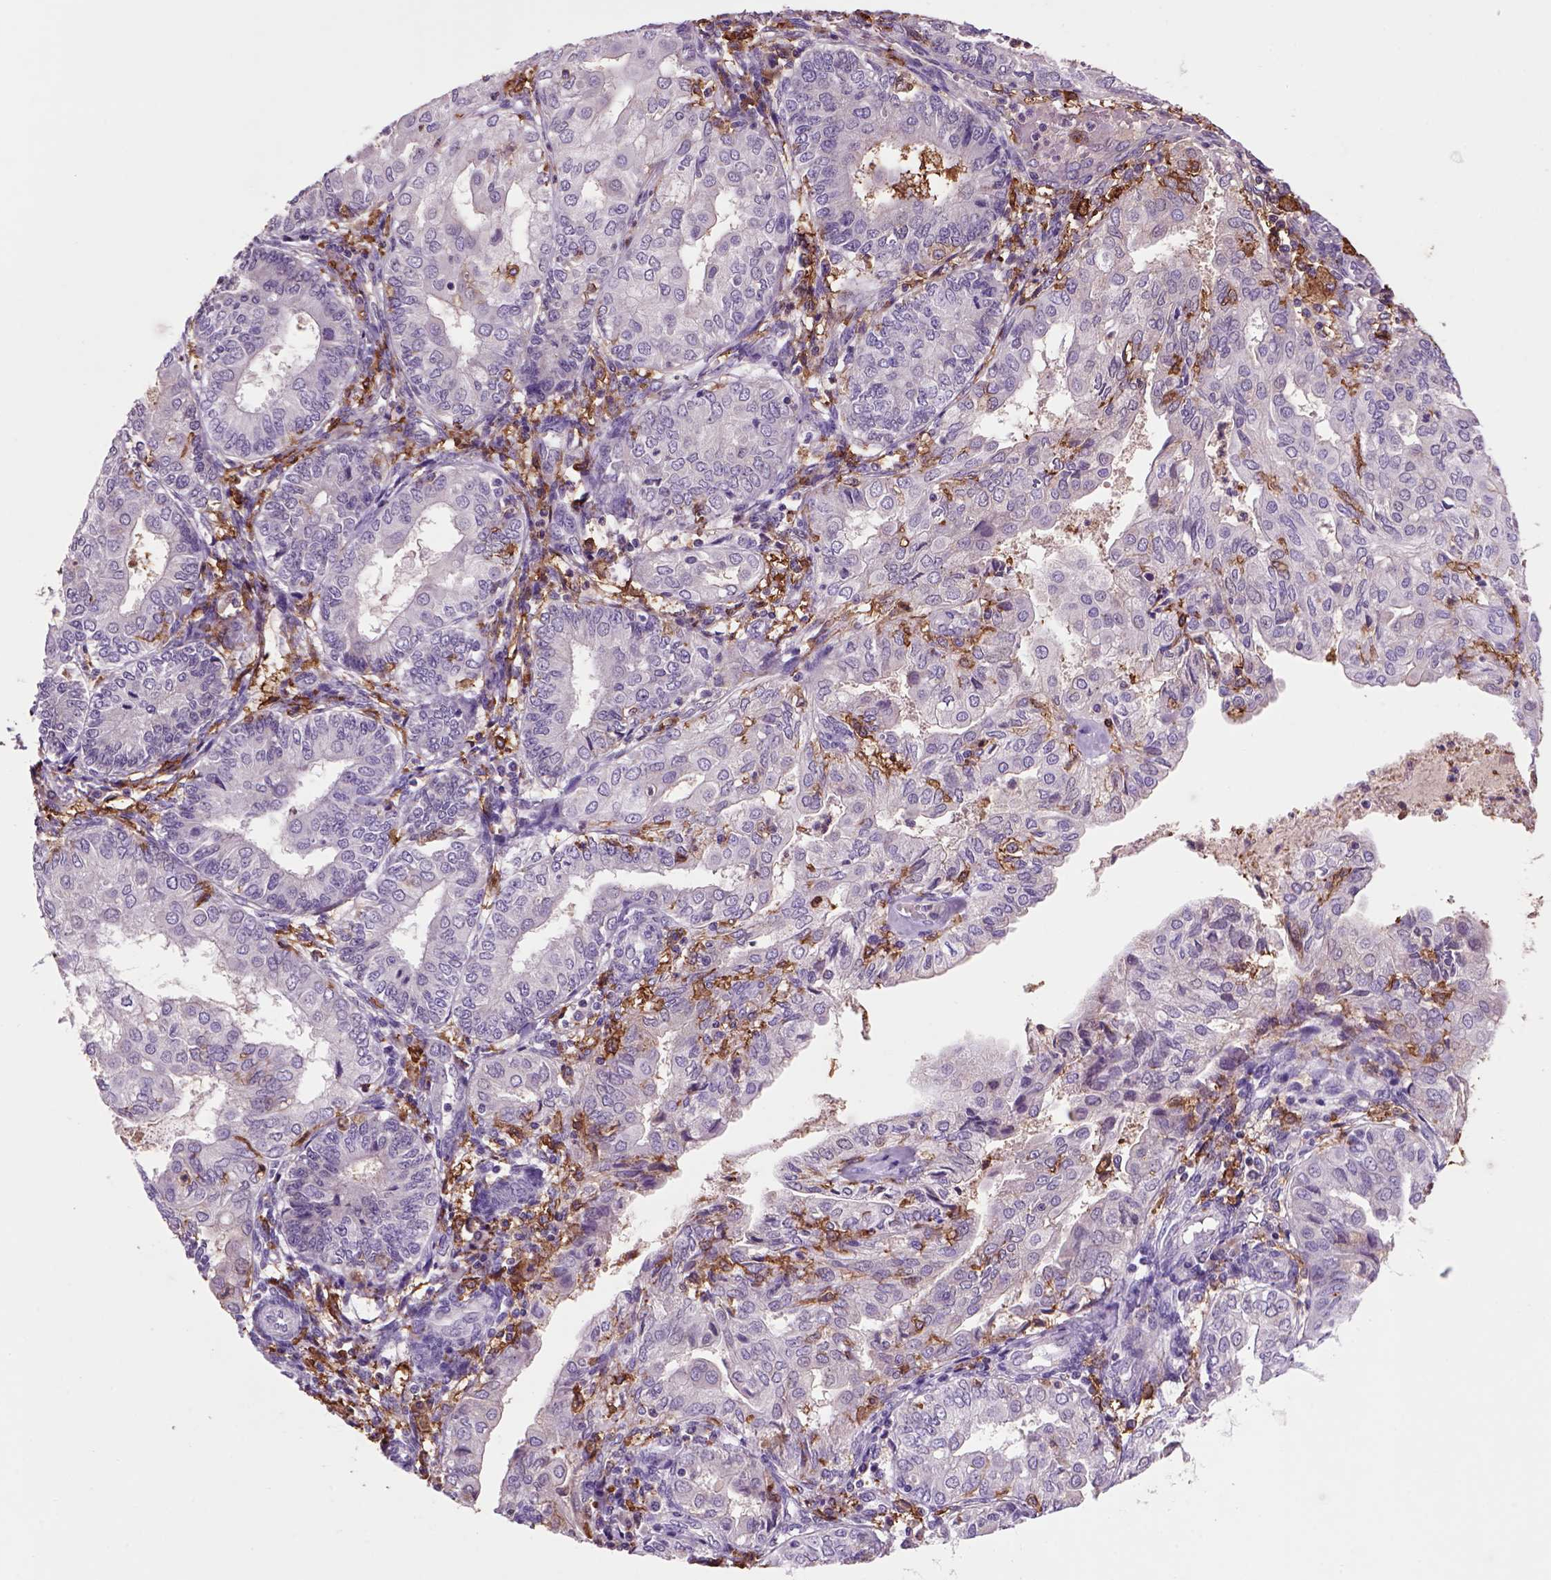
{"staining": {"intensity": "negative", "quantity": "none", "location": "none"}, "tissue": "endometrial cancer", "cell_type": "Tumor cells", "image_type": "cancer", "snomed": [{"axis": "morphology", "description": "Adenocarcinoma, NOS"}, {"axis": "topography", "description": "Endometrium"}], "caption": "Immunohistochemistry (IHC) of endometrial adenocarcinoma displays no positivity in tumor cells. Brightfield microscopy of IHC stained with DAB (brown) and hematoxylin (blue), captured at high magnification.", "gene": "CD14", "patient": {"sex": "female", "age": 68}}